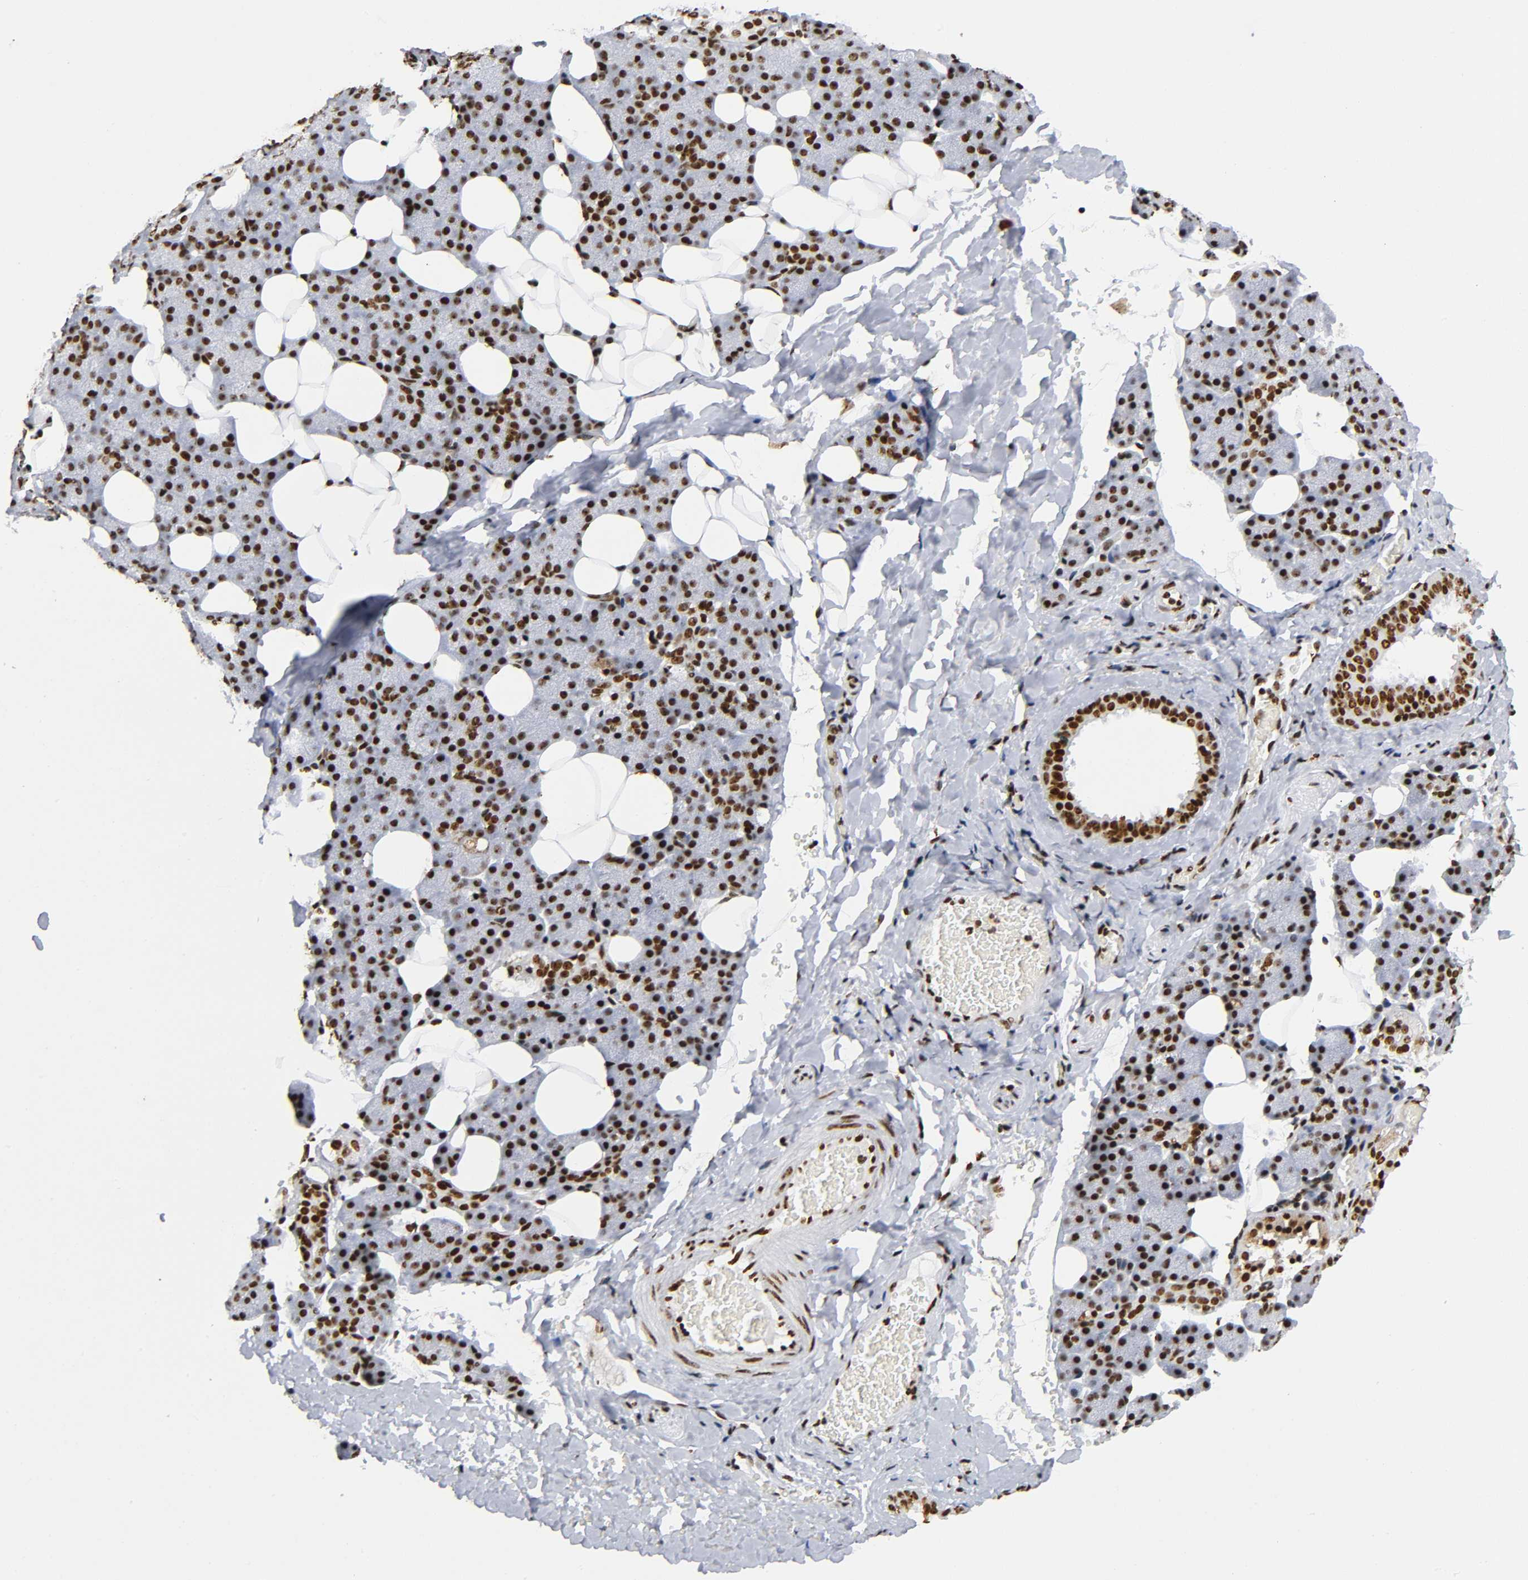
{"staining": {"intensity": "strong", "quantity": ">75%", "location": "nuclear"}, "tissue": "salivary gland", "cell_type": "Glandular cells", "image_type": "normal", "snomed": [{"axis": "morphology", "description": "Normal tissue, NOS"}, {"axis": "topography", "description": "Lymph node"}, {"axis": "topography", "description": "Salivary gland"}], "caption": "Brown immunohistochemical staining in benign human salivary gland displays strong nuclear staining in approximately >75% of glandular cells.", "gene": "UBTF", "patient": {"sex": "male", "age": 8}}